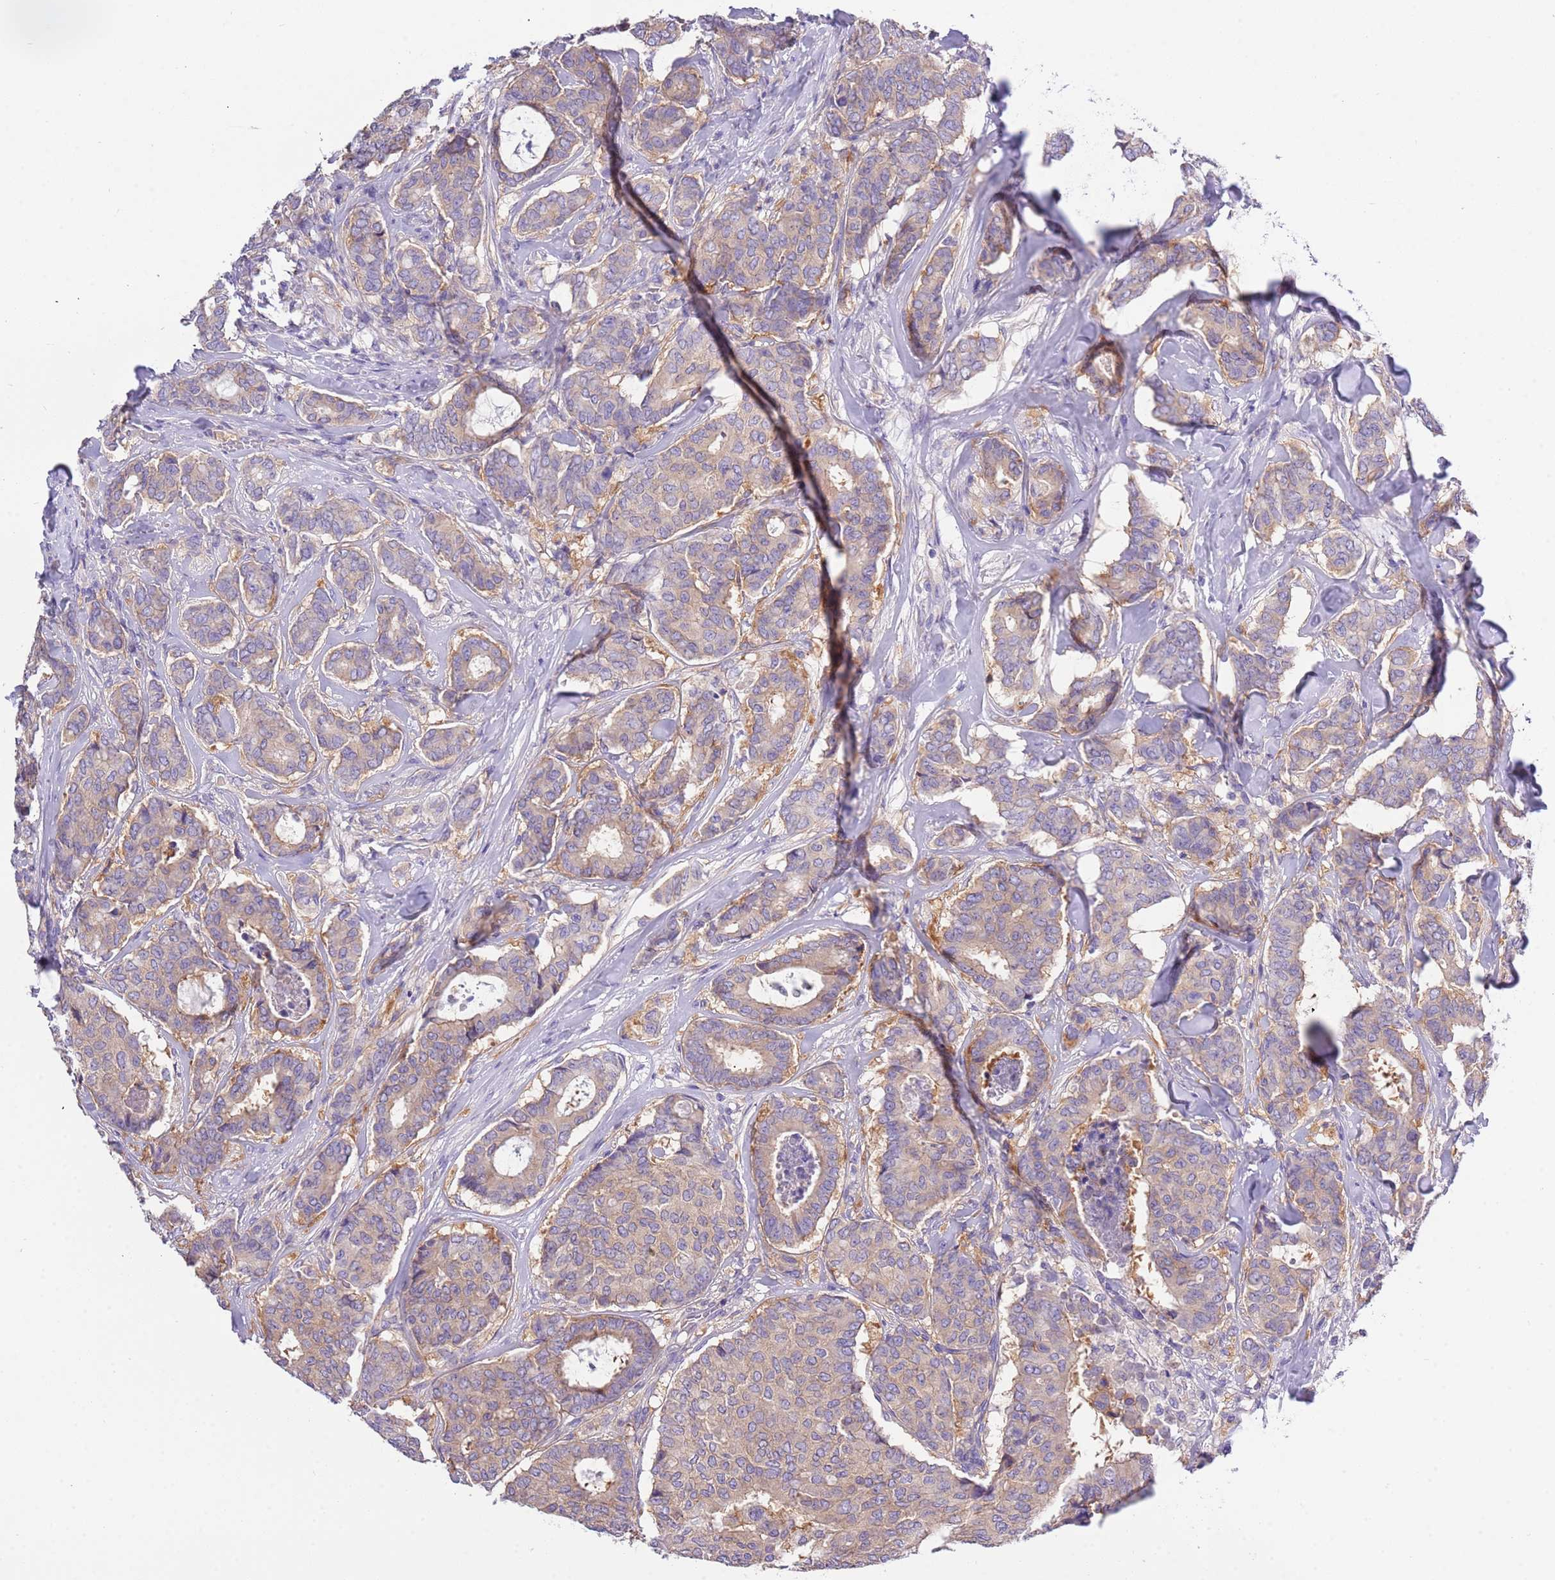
{"staining": {"intensity": "weak", "quantity": "25%-75%", "location": "cytoplasmic/membranous"}, "tissue": "breast cancer", "cell_type": "Tumor cells", "image_type": "cancer", "snomed": [{"axis": "morphology", "description": "Duct carcinoma"}, {"axis": "topography", "description": "Breast"}], "caption": "There is low levels of weak cytoplasmic/membranous staining in tumor cells of breast infiltrating ductal carcinoma, as demonstrated by immunohistochemical staining (brown color).", "gene": "STIP1", "patient": {"sex": "female", "age": 75}}